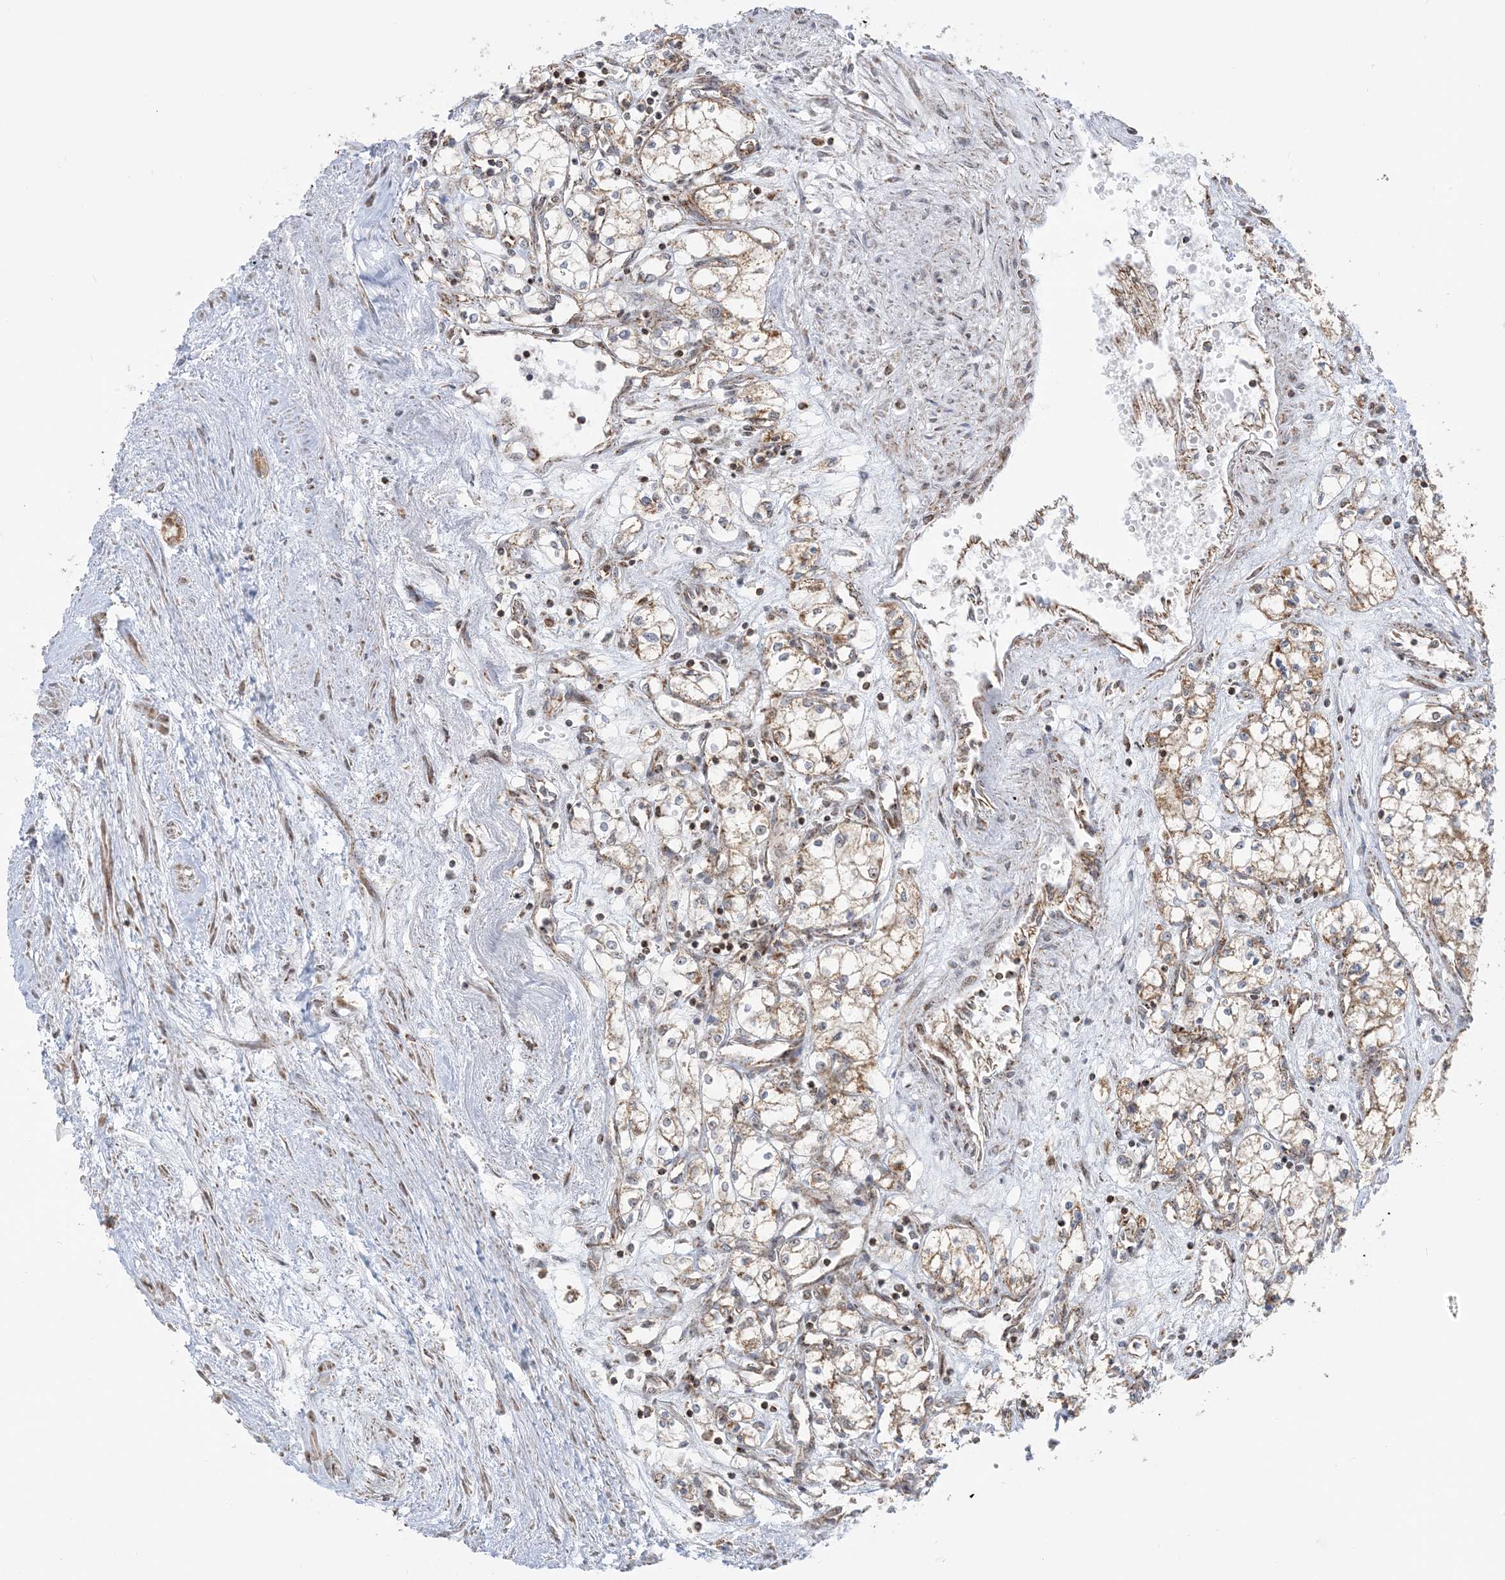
{"staining": {"intensity": "moderate", "quantity": ">75%", "location": "cytoplasmic/membranous"}, "tissue": "renal cancer", "cell_type": "Tumor cells", "image_type": "cancer", "snomed": [{"axis": "morphology", "description": "Adenocarcinoma, NOS"}, {"axis": "topography", "description": "Kidney"}], "caption": "The image displays staining of adenocarcinoma (renal), revealing moderate cytoplasmic/membranous protein expression (brown color) within tumor cells.", "gene": "MAPKBP1", "patient": {"sex": "male", "age": 59}}